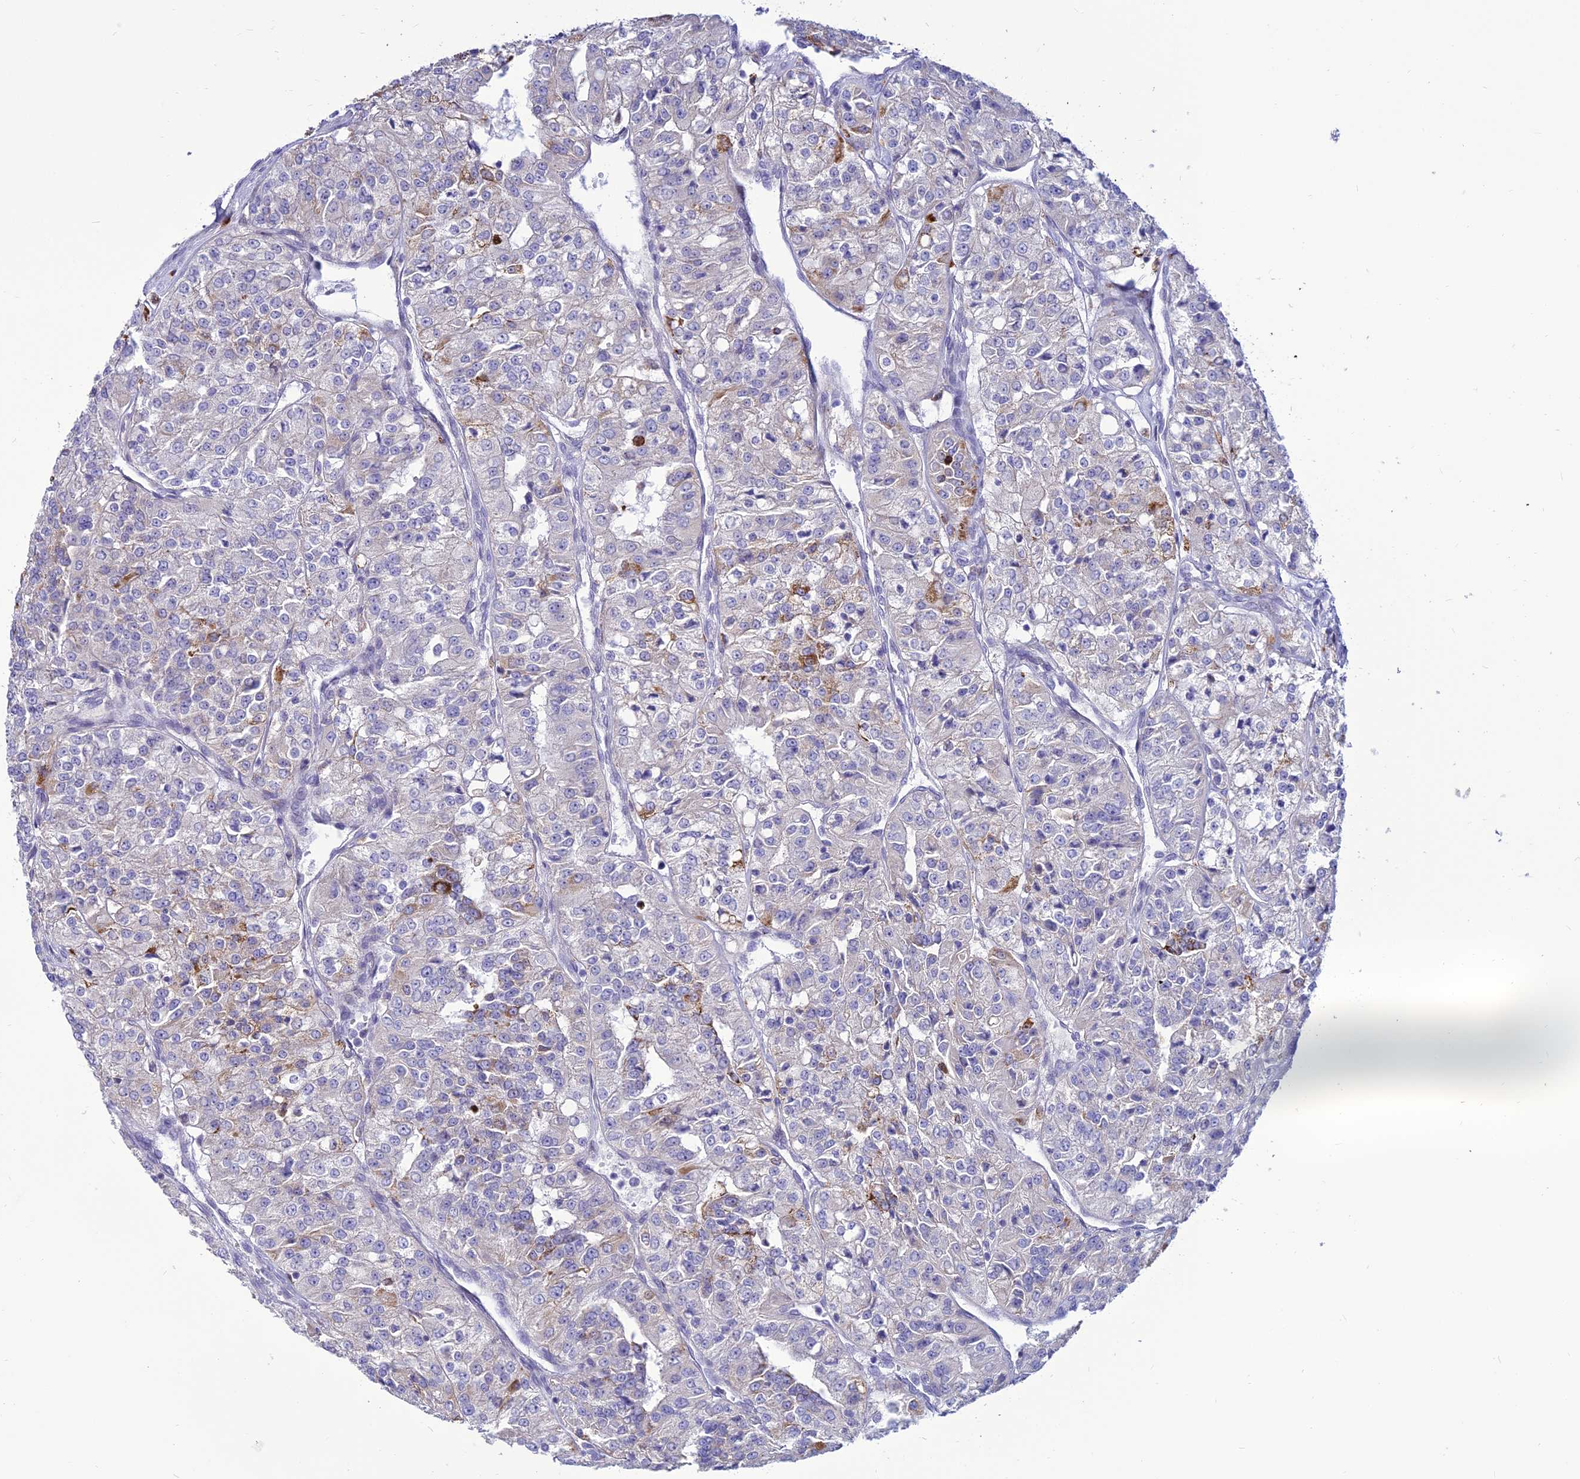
{"staining": {"intensity": "strong", "quantity": "<25%", "location": "cytoplasmic/membranous"}, "tissue": "renal cancer", "cell_type": "Tumor cells", "image_type": "cancer", "snomed": [{"axis": "morphology", "description": "Adenocarcinoma, NOS"}, {"axis": "topography", "description": "Kidney"}], "caption": "There is medium levels of strong cytoplasmic/membranous expression in tumor cells of renal adenocarcinoma, as demonstrated by immunohistochemical staining (brown color).", "gene": "C6orf163", "patient": {"sex": "female", "age": 63}}